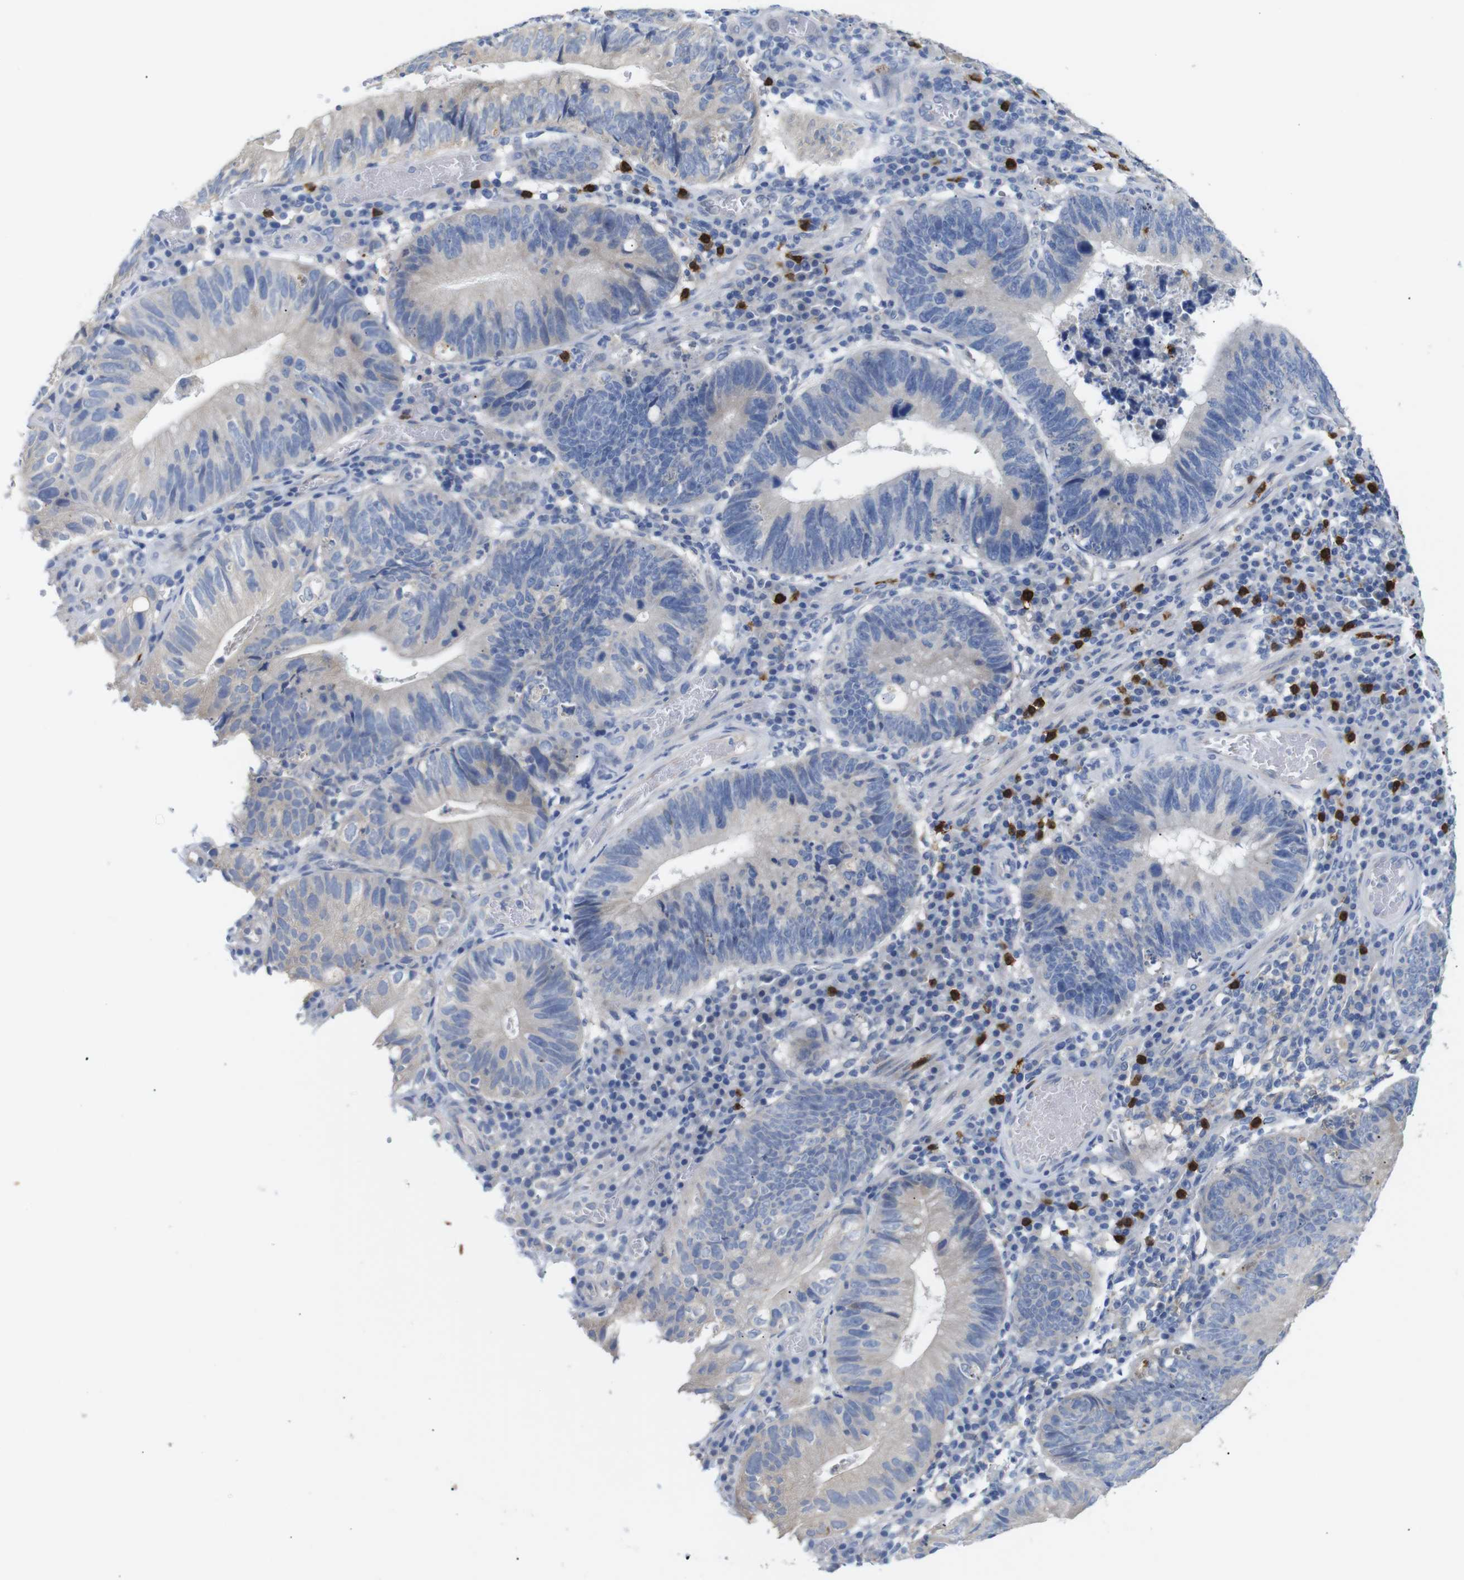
{"staining": {"intensity": "weak", "quantity": "<25%", "location": "cytoplasmic/membranous"}, "tissue": "stomach cancer", "cell_type": "Tumor cells", "image_type": "cancer", "snomed": [{"axis": "morphology", "description": "Adenocarcinoma, NOS"}, {"axis": "topography", "description": "Stomach"}], "caption": "Immunohistochemistry (IHC) photomicrograph of neoplastic tissue: human stomach cancer (adenocarcinoma) stained with DAB displays no significant protein positivity in tumor cells.", "gene": "ALOX15", "patient": {"sex": "male", "age": 59}}